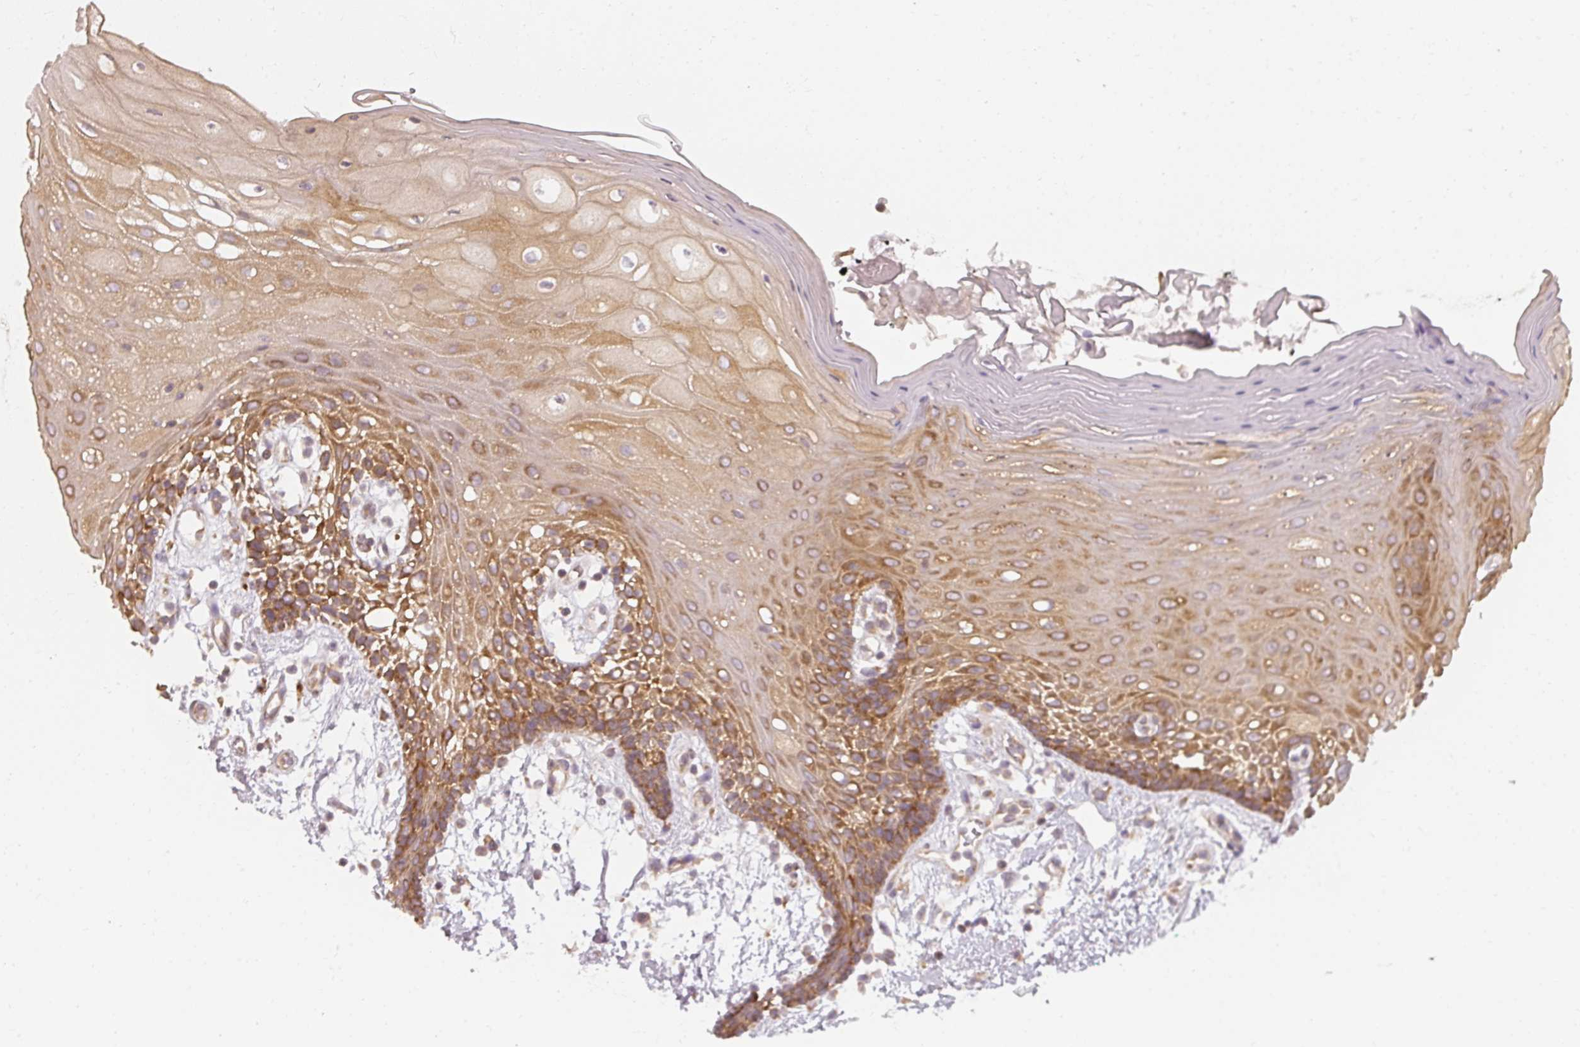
{"staining": {"intensity": "strong", "quantity": "25%-75%", "location": "cytoplasmic/membranous"}, "tissue": "oral mucosa", "cell_type": "Squamous epithelial cells", "image_type": "normal", "snomed": [{"axis": "morphology", "description": "Normal tissue, NOS"}, {"axis": "topography", "description": "Oral tissue"}, {"axis": "topography", "description": "Tounge, NOS"}], "caption": "The photomicrograph demonstrates immunohistochemical staining of benign oral mucosa. There is strong cytoplasmic/membranous positivity is present in about 25%-75% of squamous epithelial cells.", "gene": "RPL24", "patient": {"sex": "female", "age": 59}}